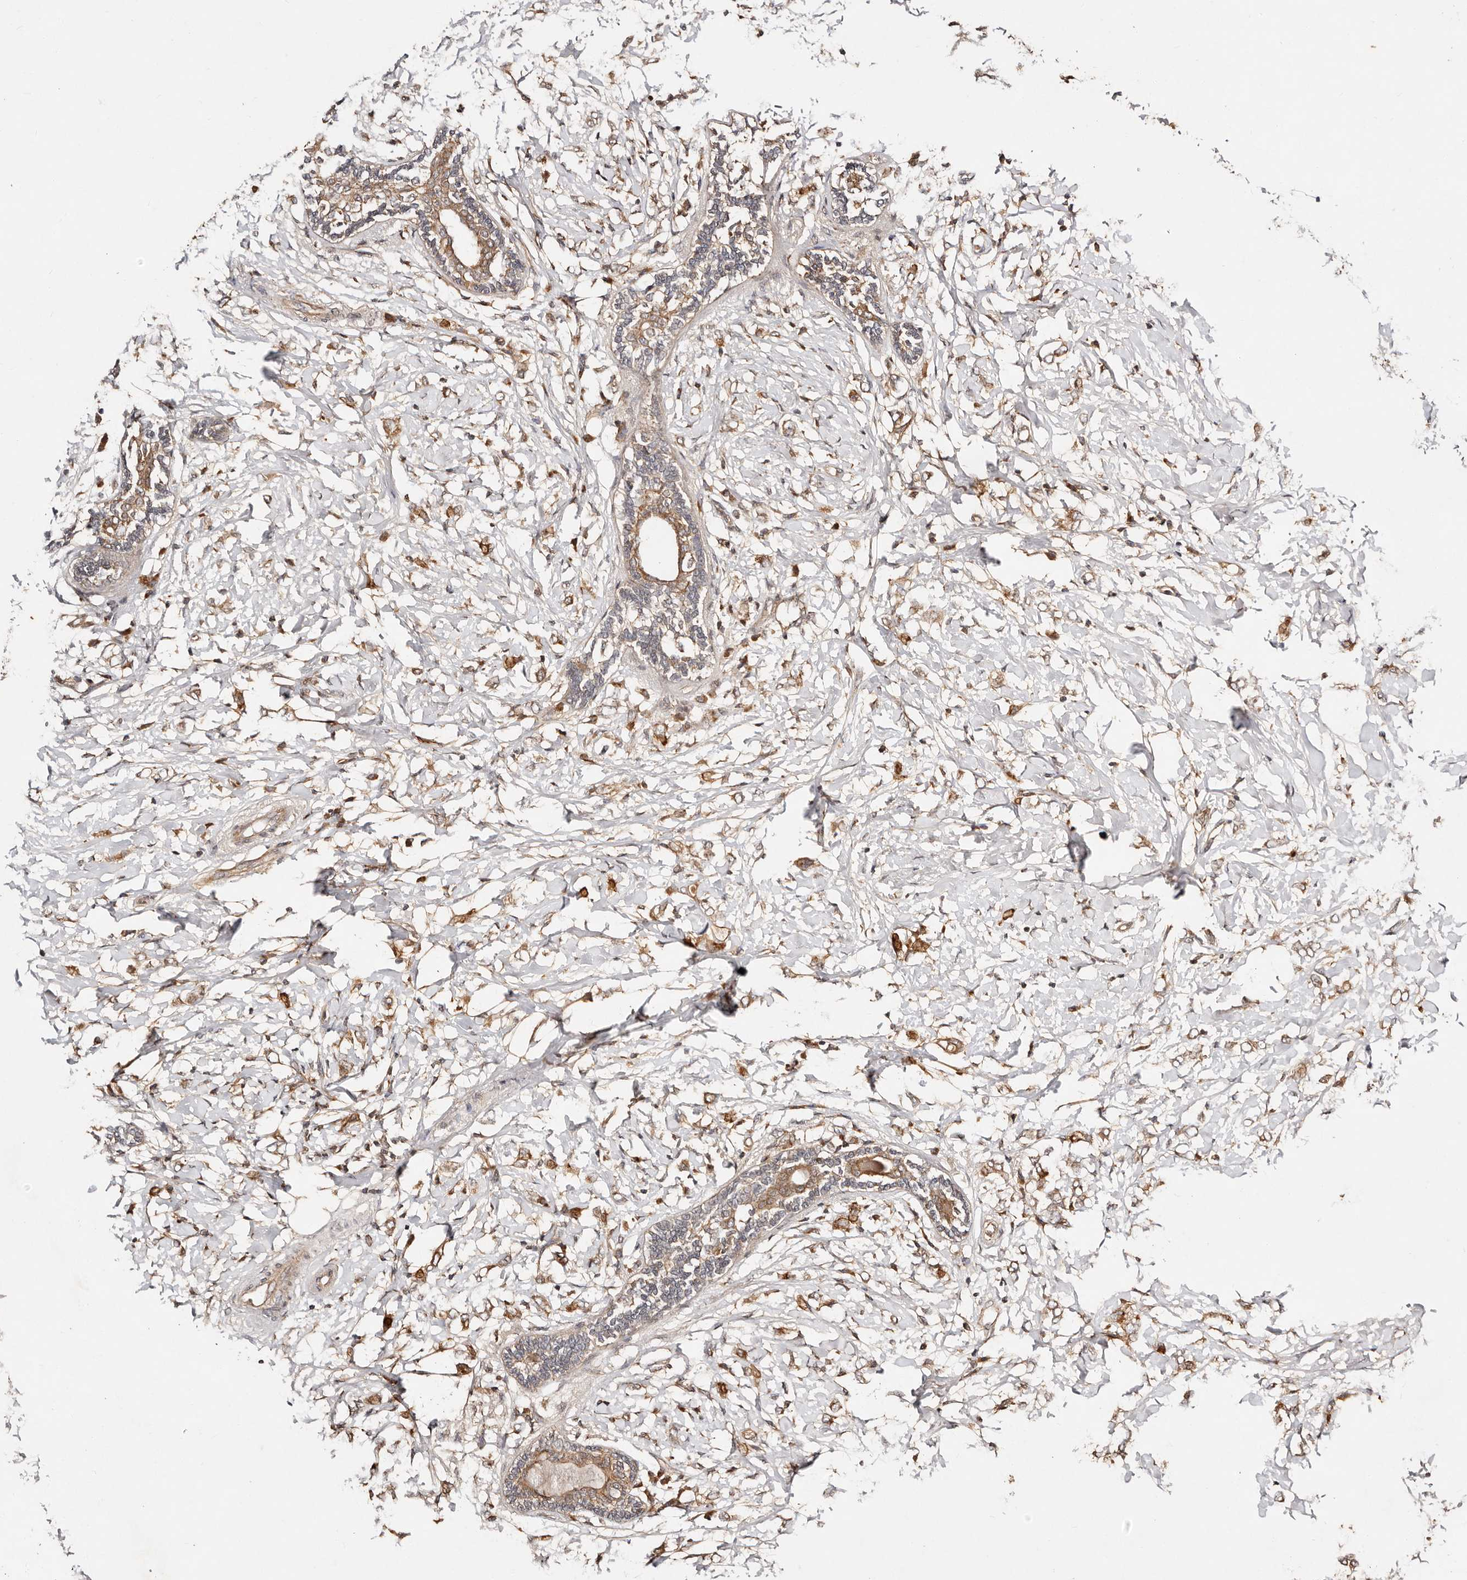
{"staining": {"intensity": "moderate", "quantity": ">75%", "location": "cytoplasmic/membranous"}, "tissue": "breast cancer", "cell_type": "Tumor cells", "image_type": "cancer", "snomed": [{"axis": "morphology", "description": "Normal tissue, NOS"}, {"axis": "morphology", "description": "Lobular carcinoma"}, {"axis": "topography", "description": "Breast"}], "caption": "This photomicrograph exhibits breast cancer stained with IHC to label a protein in brown. The cytoplasmic/membranous of tumor cells show moderate positivity for the protein. Nuclei are counter-stained blue.", "gene": "DENND11", "patient": {"sex": "female", "age": 47}}